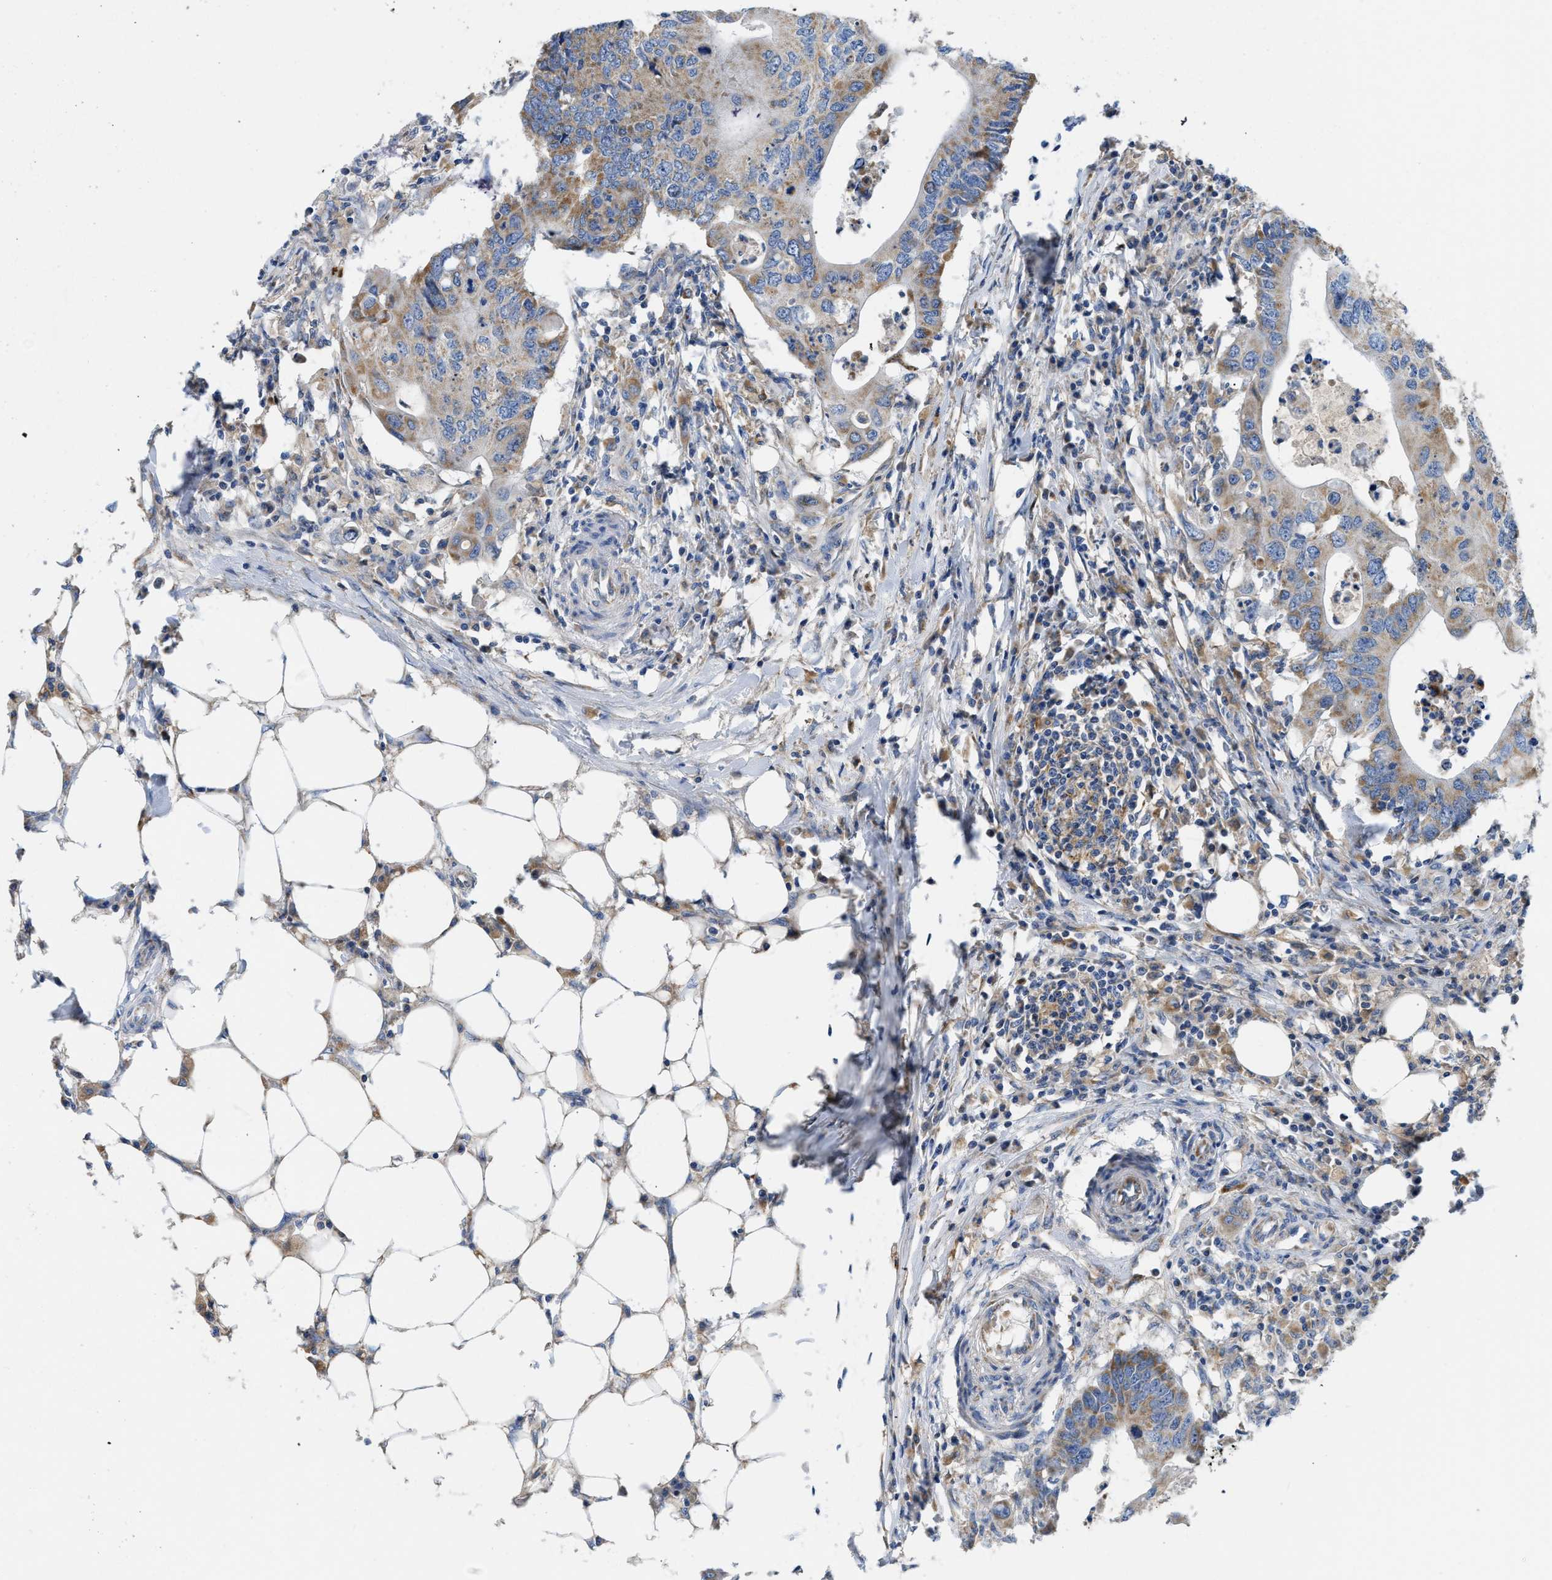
{"staining": {"intensity": "weak", "quantity": ">75%", "location": "cytoplasmic/membranous"}, "tissue": "colorectal cancer", "cell_type": "Tumor cells", "image_type": "cancer", "snomed": [{"axis": "morphology", "description": "Adenocarcinoma, NOS"}, {"axis": "topography", "description": "Colon"}], "caption": "The histopathology image displays staining of colorectal adenocarcinoma, revealing weak cytoplasmic/membranous protein expression (brown color) within tumor cells. The protein is shown in brown color, while the nuclei are stained blue.", "gene": "SLC25A13", "patient": {"sex": "male", "age": 71}}